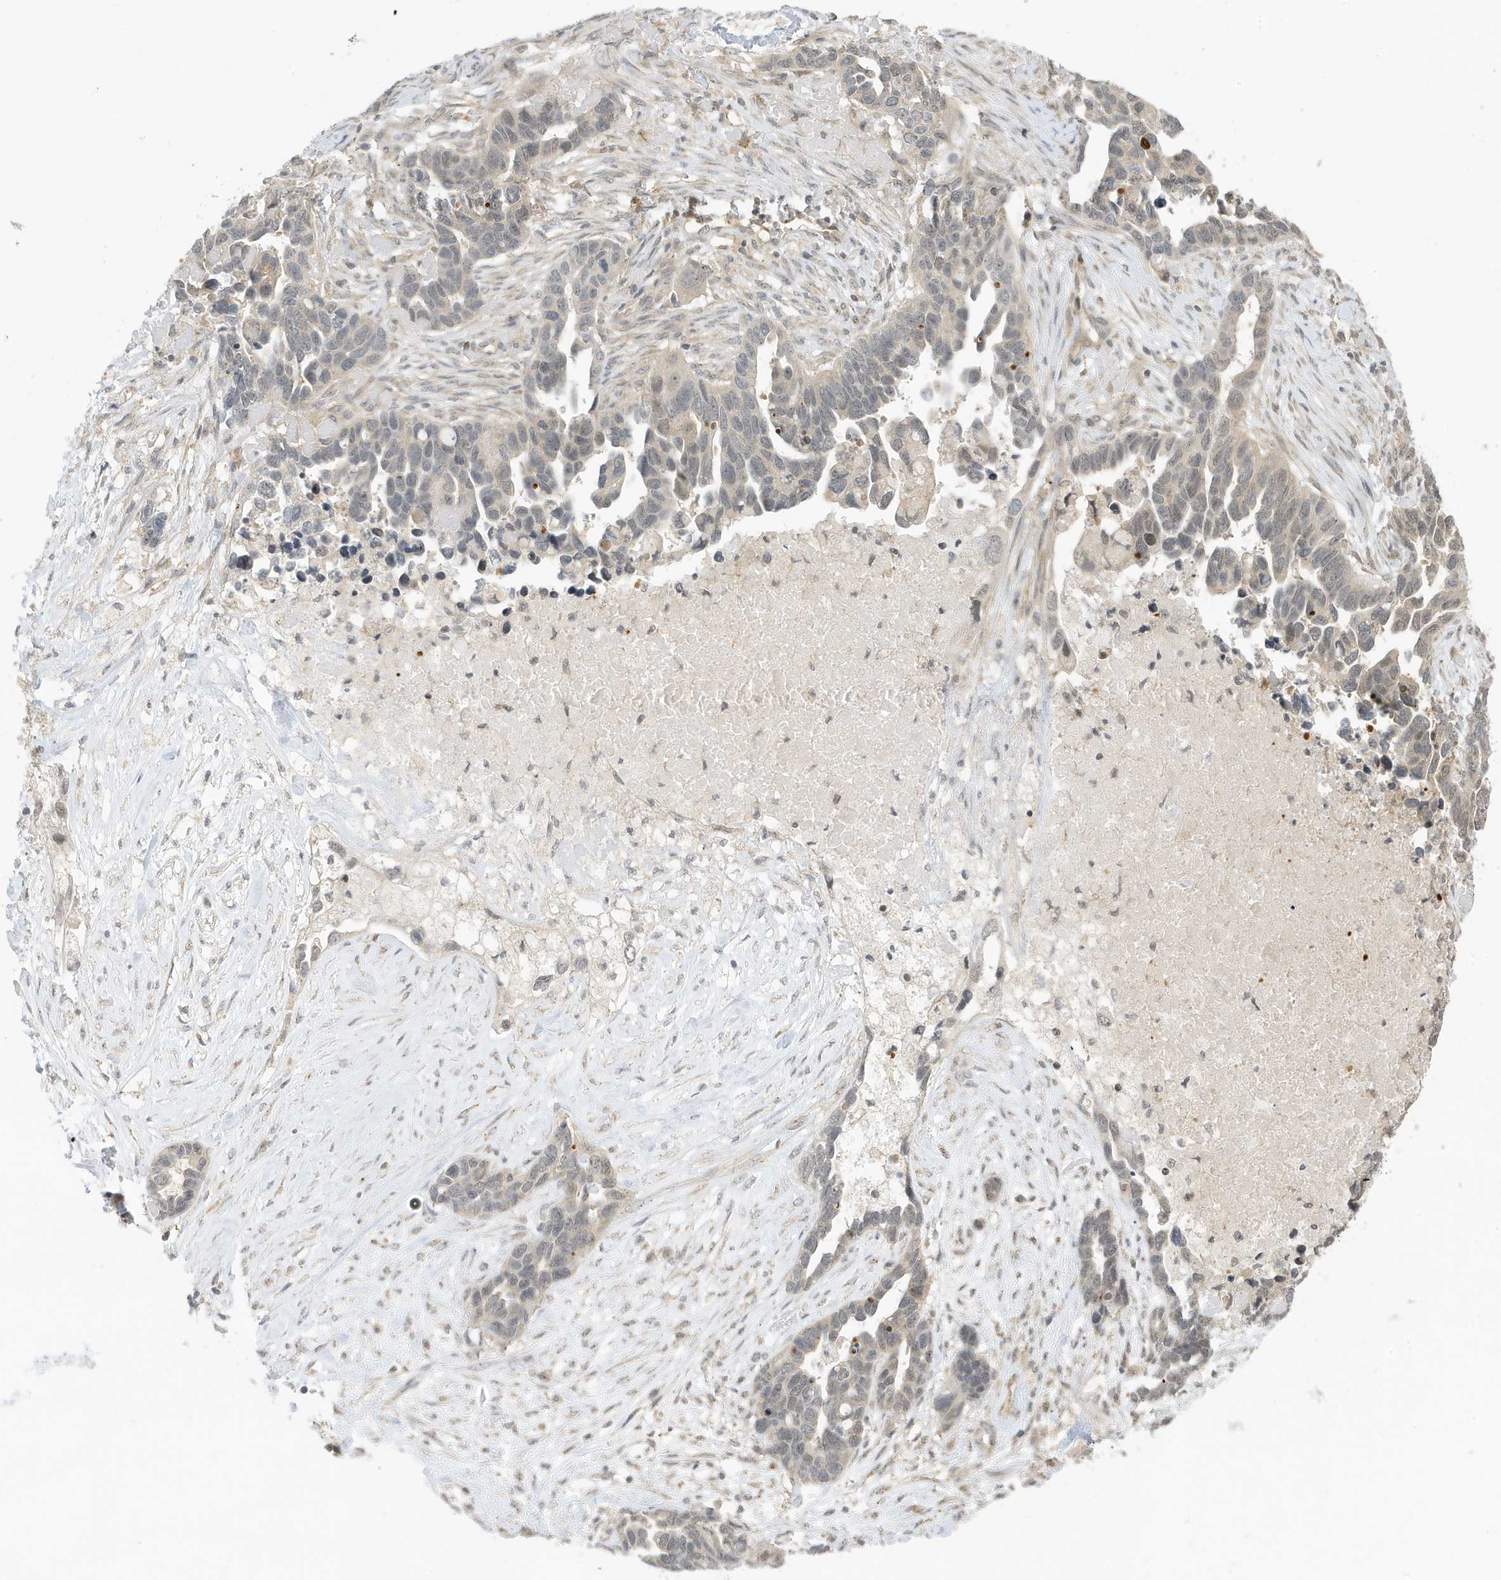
{"staining": {"intensity": "weak", "quantity": "25%-75%", "location": "nuclear"}, "tissue": "ovarian cancer", "cell_type": "Tumor cells", "image_type": "cancer", "snomed": [{"axis": "morphology", "description": "Cystadenocarcinoma, serous, NOS"}, {"axis": "topography", "description": "Ovary"}], "caption": "Tumor cells reveal low levels of weak nuclear staining in about 25%-75% of cells in ovarian serous cystadenocarcinoma.", "gene": "TAB3", "patient": {"sex": "female", "age": 54}}